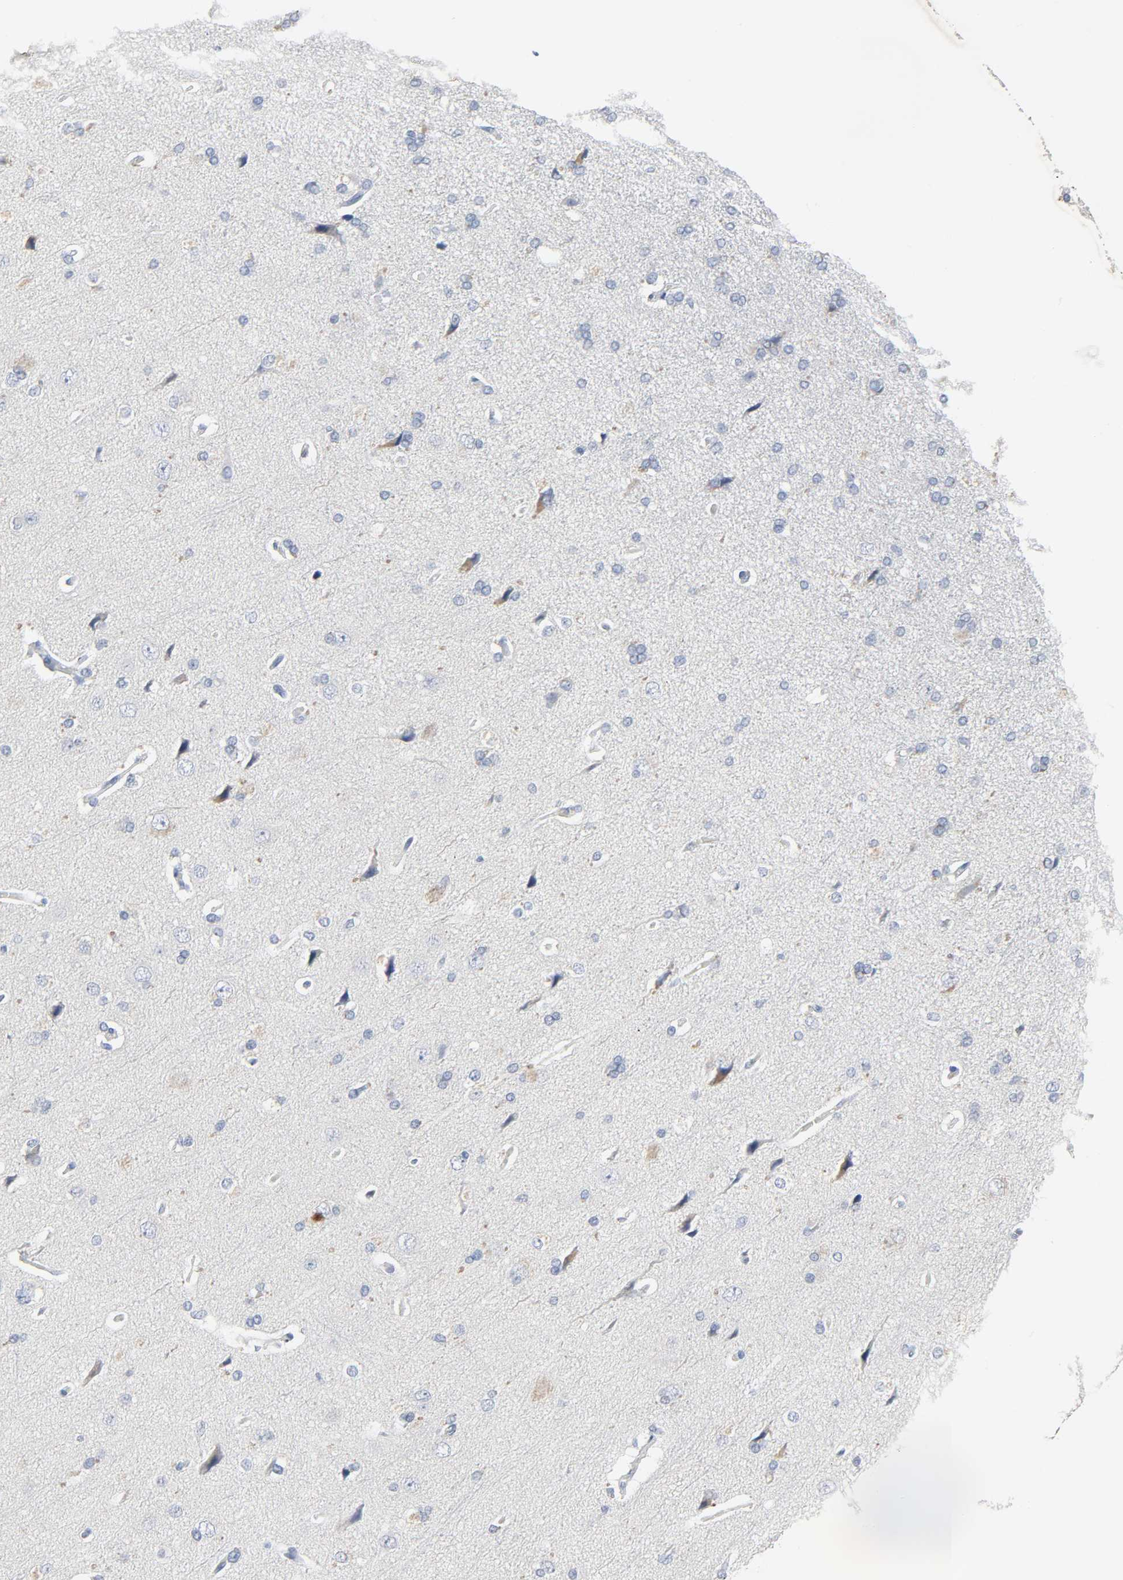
{"staining": {"intensity": "negative", "quantity": "none", "location": "none"}, "tissue": "cerebral cortex", "cell_type": "Endothelial cells", "image_type": "normal", "snomed": [{"axis": "morphology", "description": "Normal tissue, NOS"}, {"axis": "topography", "description": "Cerebral cortex"}], "caption": "Immunohistochemical staining of benign cerebral cortex demonstrates no significant positivity in endothelial cells. Brightfield microscopy of immunohistochemistry stained with DAB (3,3'-diaminobenzidine) (brown) and hematoxylin (blue), captured at high magnification.", "gene": "FBLN5", "patient": {"sex": "male", "age": 62}}